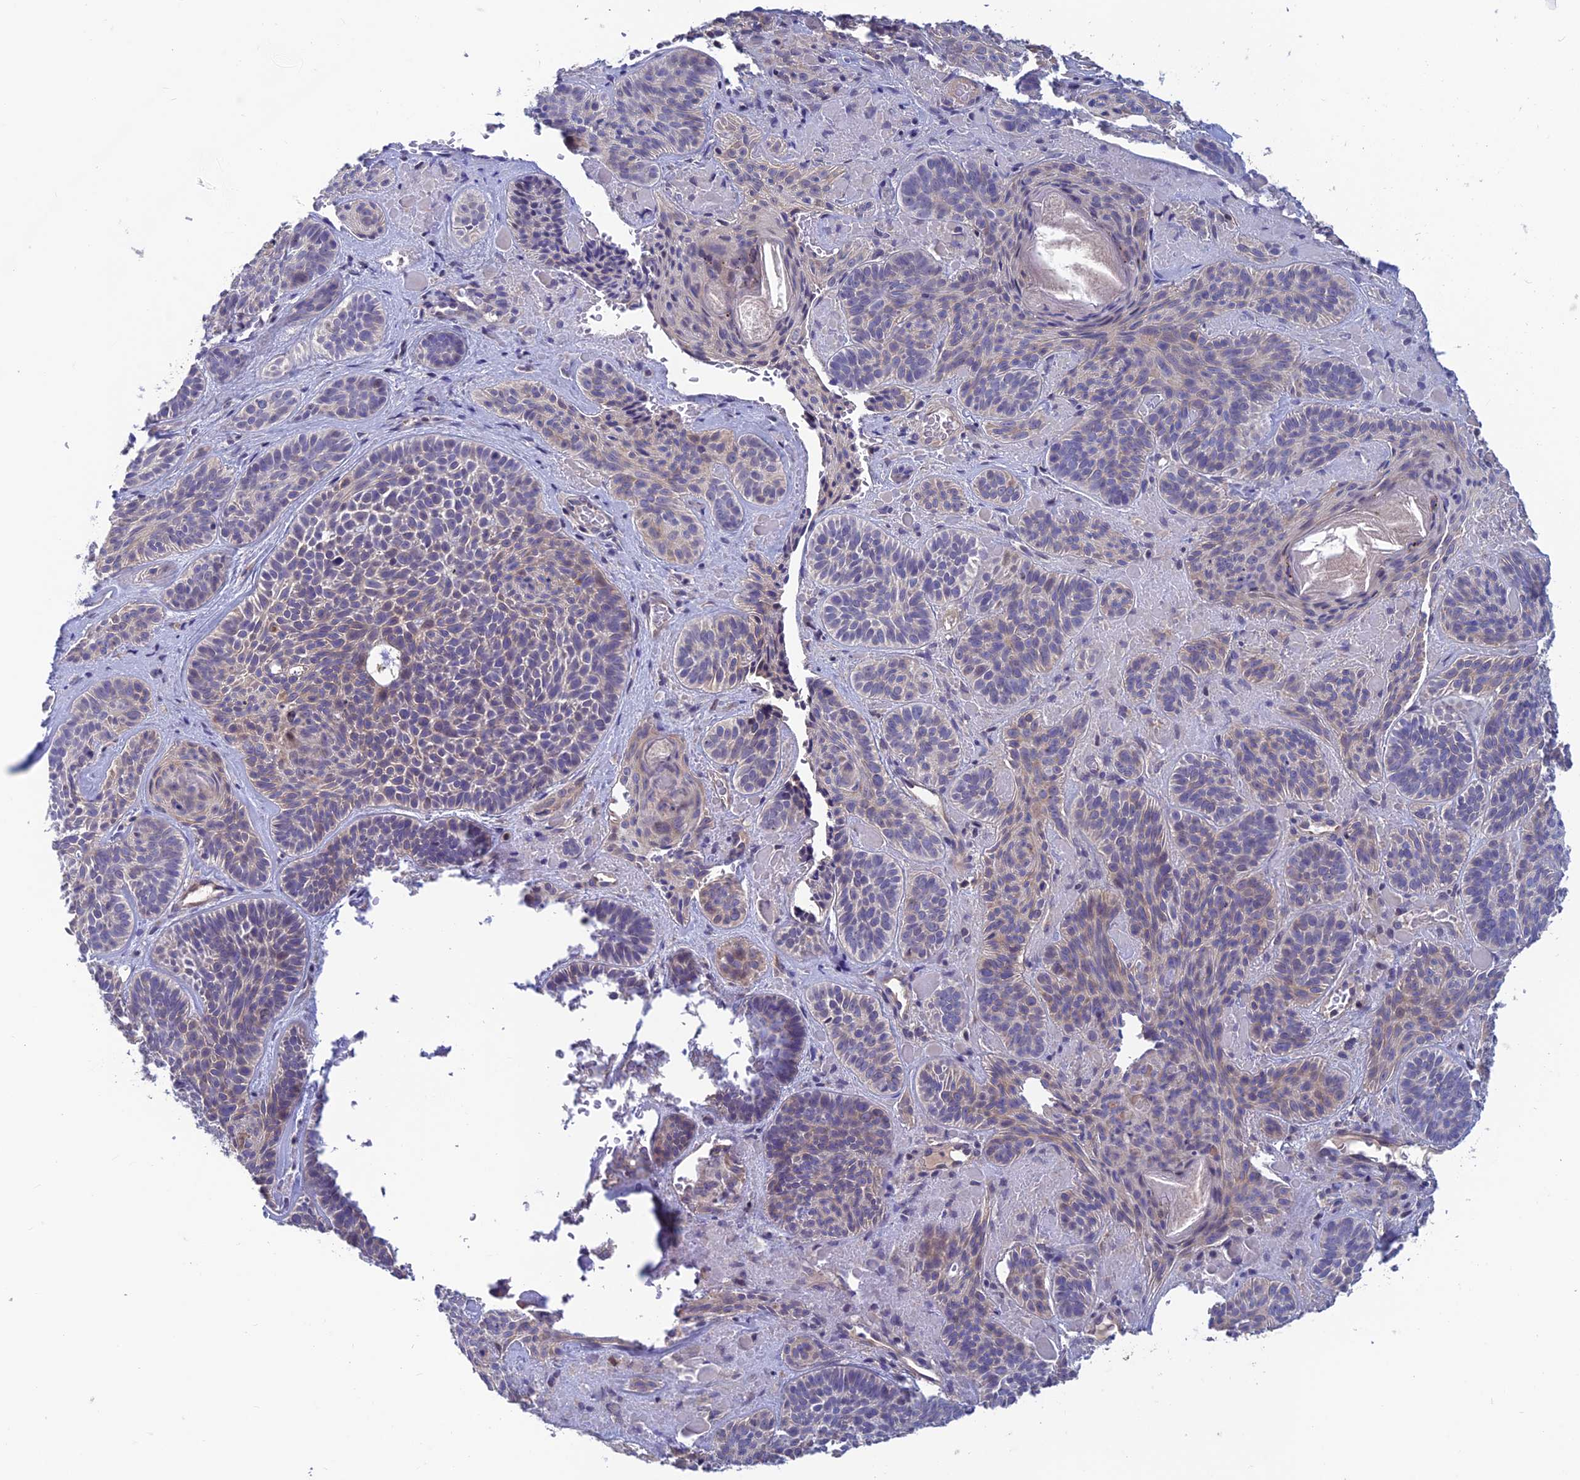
{"staining": {"intensity": "negative", "quantity": "none", "location": "none"}, "tissue": "skin cancer", "cell_type": "Tumor cells", "image_type": "cancer", "snomed": [{"axis": "morphology", "description": "Basal cell carcinoma"}, {"axis": "topography", "description": "Skin"}], "caption": "DAB immunohistochemical staining of human skin cancer (basal cell carcinoma) shows no significant positivity in tumor cells. (Brightfield microscopy of DAB immunohistochemistry at high magnification).", "gene": "HECA", "patient": {"sex": "male", "age": 85}}